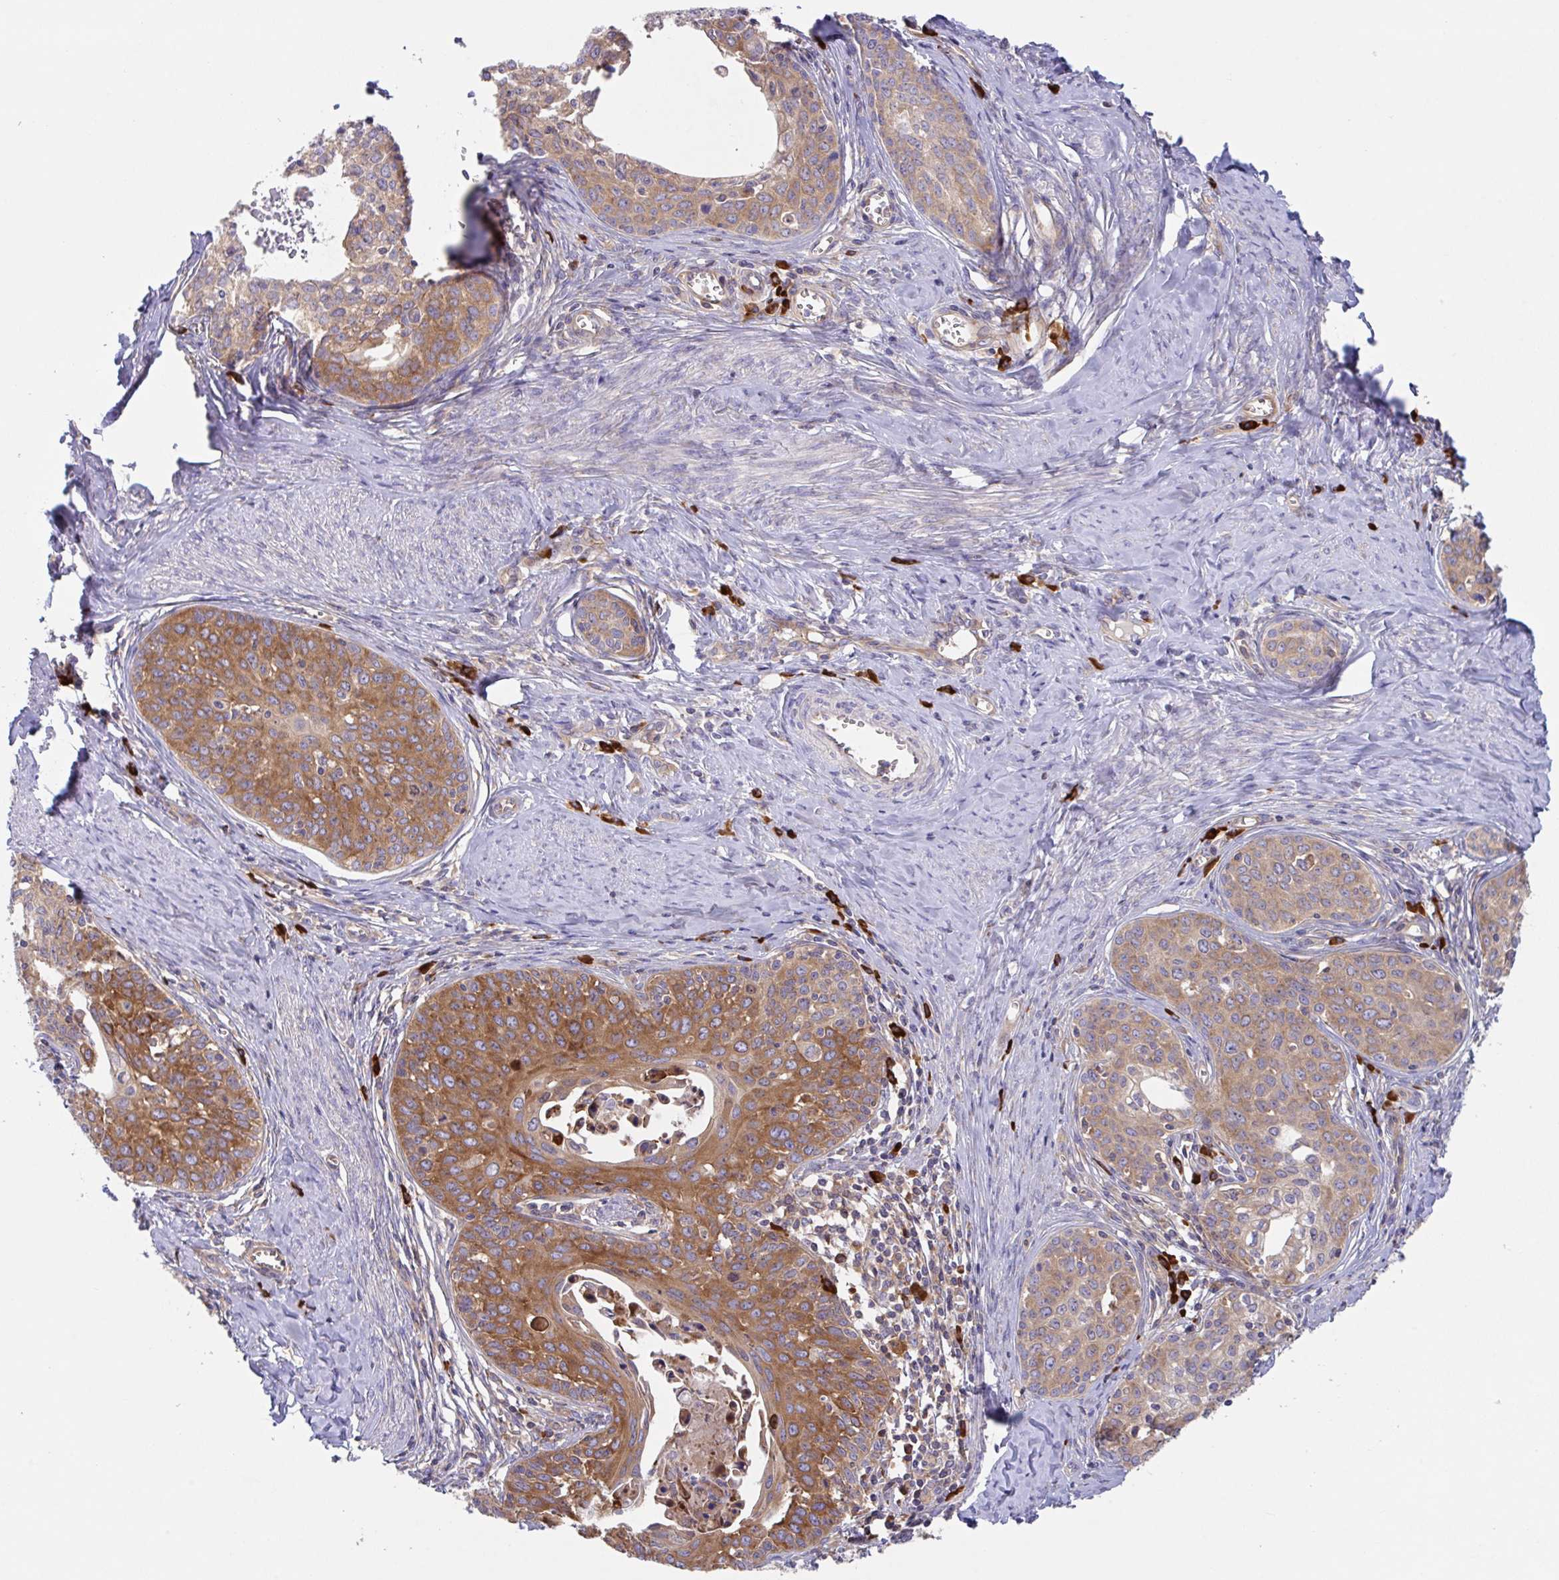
{"staining": {"intensity": "moderate", "quantity": ">75%", "location": "cytoplasmic/membranous"}, "tissue": "cervical cancer", "cell_type": "Tumor cells", "image_type": "cancer", "snomed": [{"axis": "morphology", "description": "Squamous cell carcinoma, NOS"}, {"axis": "morphology", "description": "Adenocarcinoma, NOS"}, {"axis": "topography", "description": "Cervix"}], "caption": "A high-resolution histopathology image shows immunohistochemistry (IHC) staining of cervical cancer (adenocarcinoma), which displays moderate cytoplasmic/membranous positivity in about >75% of tumor cells.", "gene": "YARS2", "patient": {"sex": "female", "age": 52}}